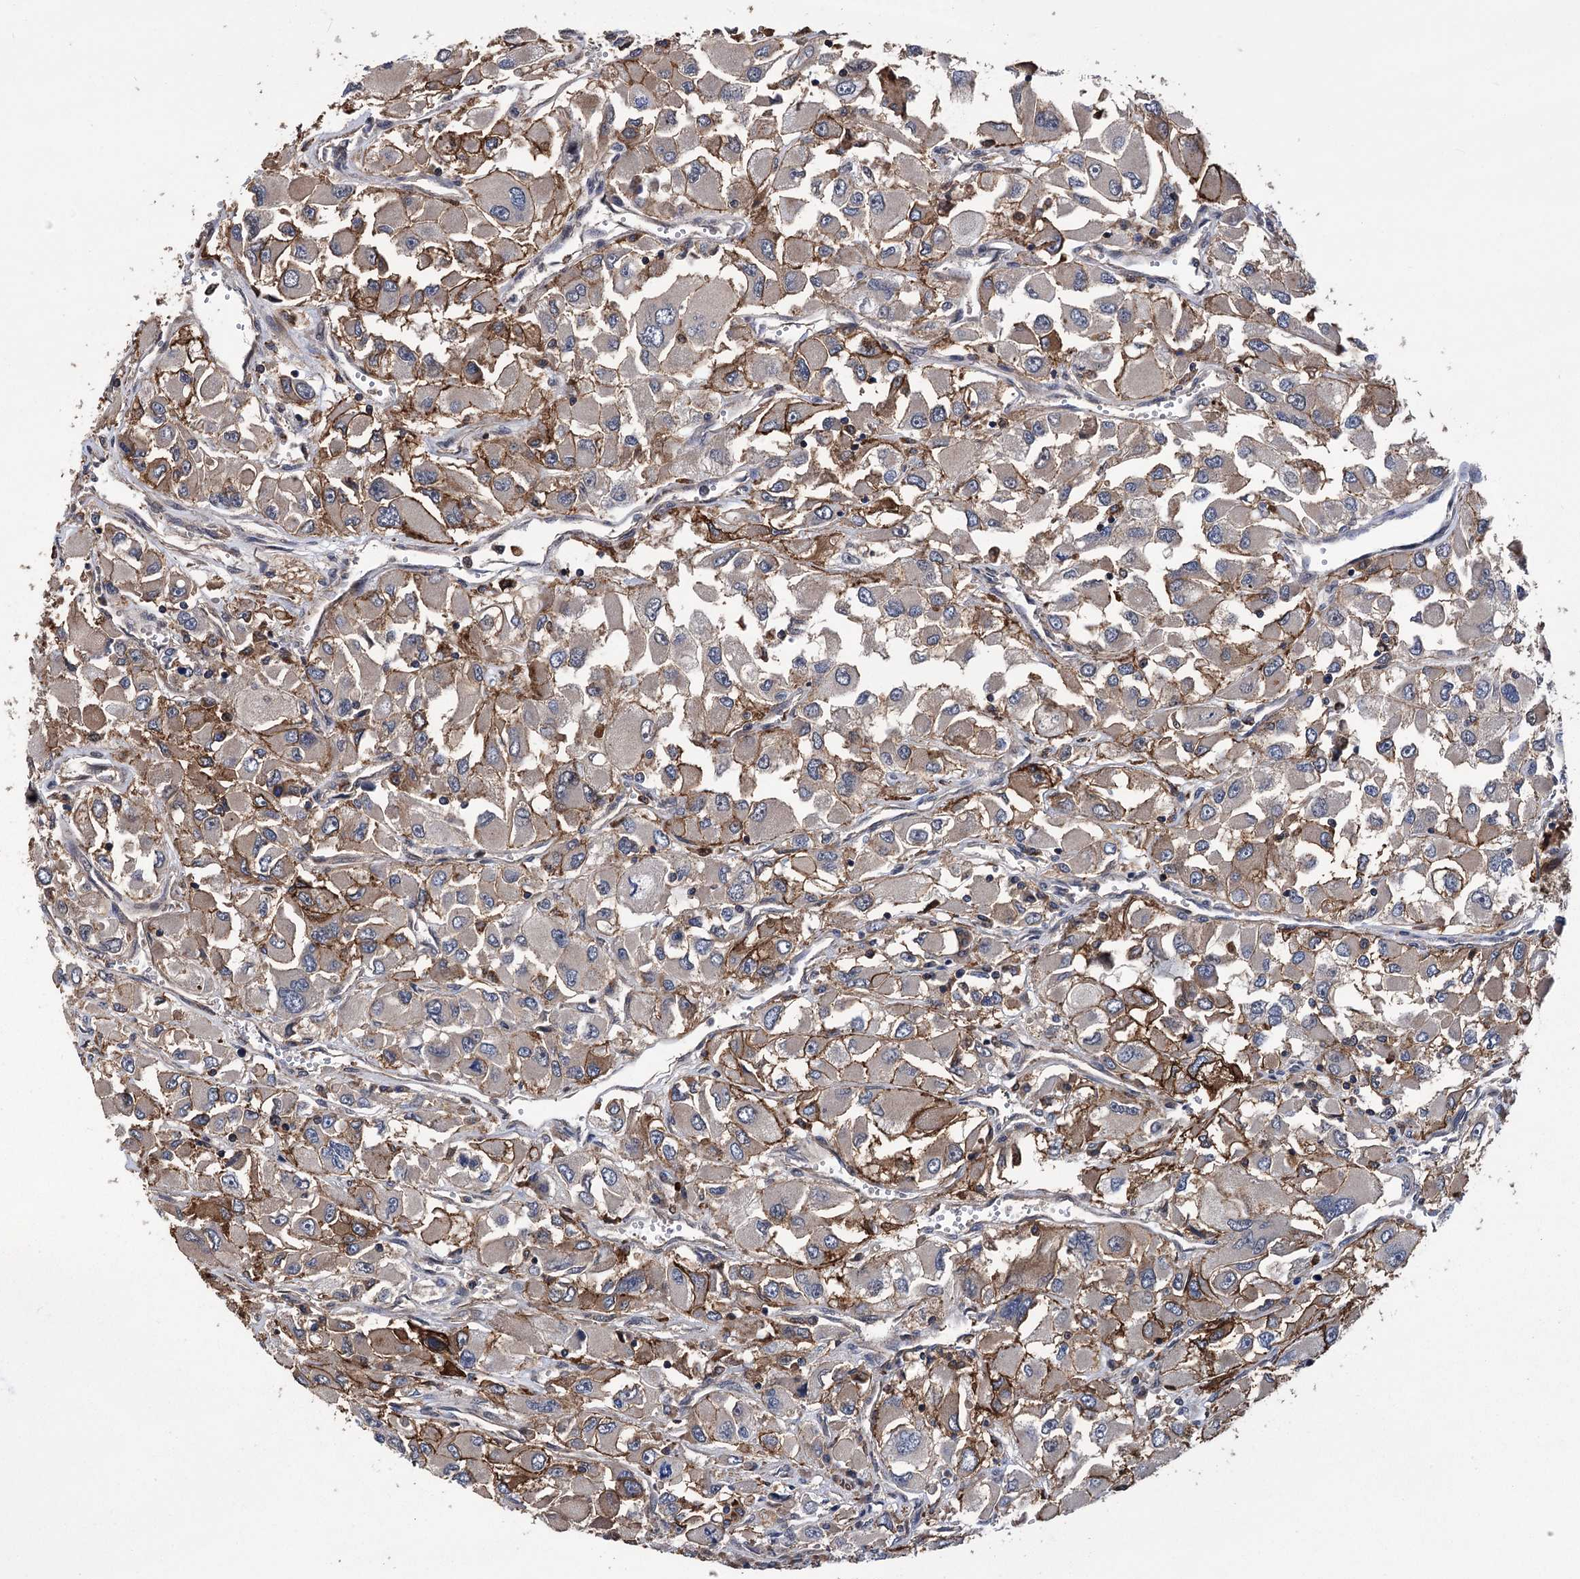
{"staining": {"intensity": "moderate", "quantity": "25%-75%", "location": "cytoplasmic/membranous"}, "tissue": "renal cancer", "cell_type": "Tumor cells", "image_type": "cancer", "snomed": [{"axis": "morphology", "description": "Adenocarcinoma, NOS"}, {"axis": "topography", "description": "Kidney"}], "caption": "Protein expression by immunohistochemistry (IHC) shows moderate cytoplasmic/membranous expression in about 25%-75% of tumor cells in adenocarcinoma (renal).", "gene": "DPP3", "patient": {"sex": "female", "age": 52}}